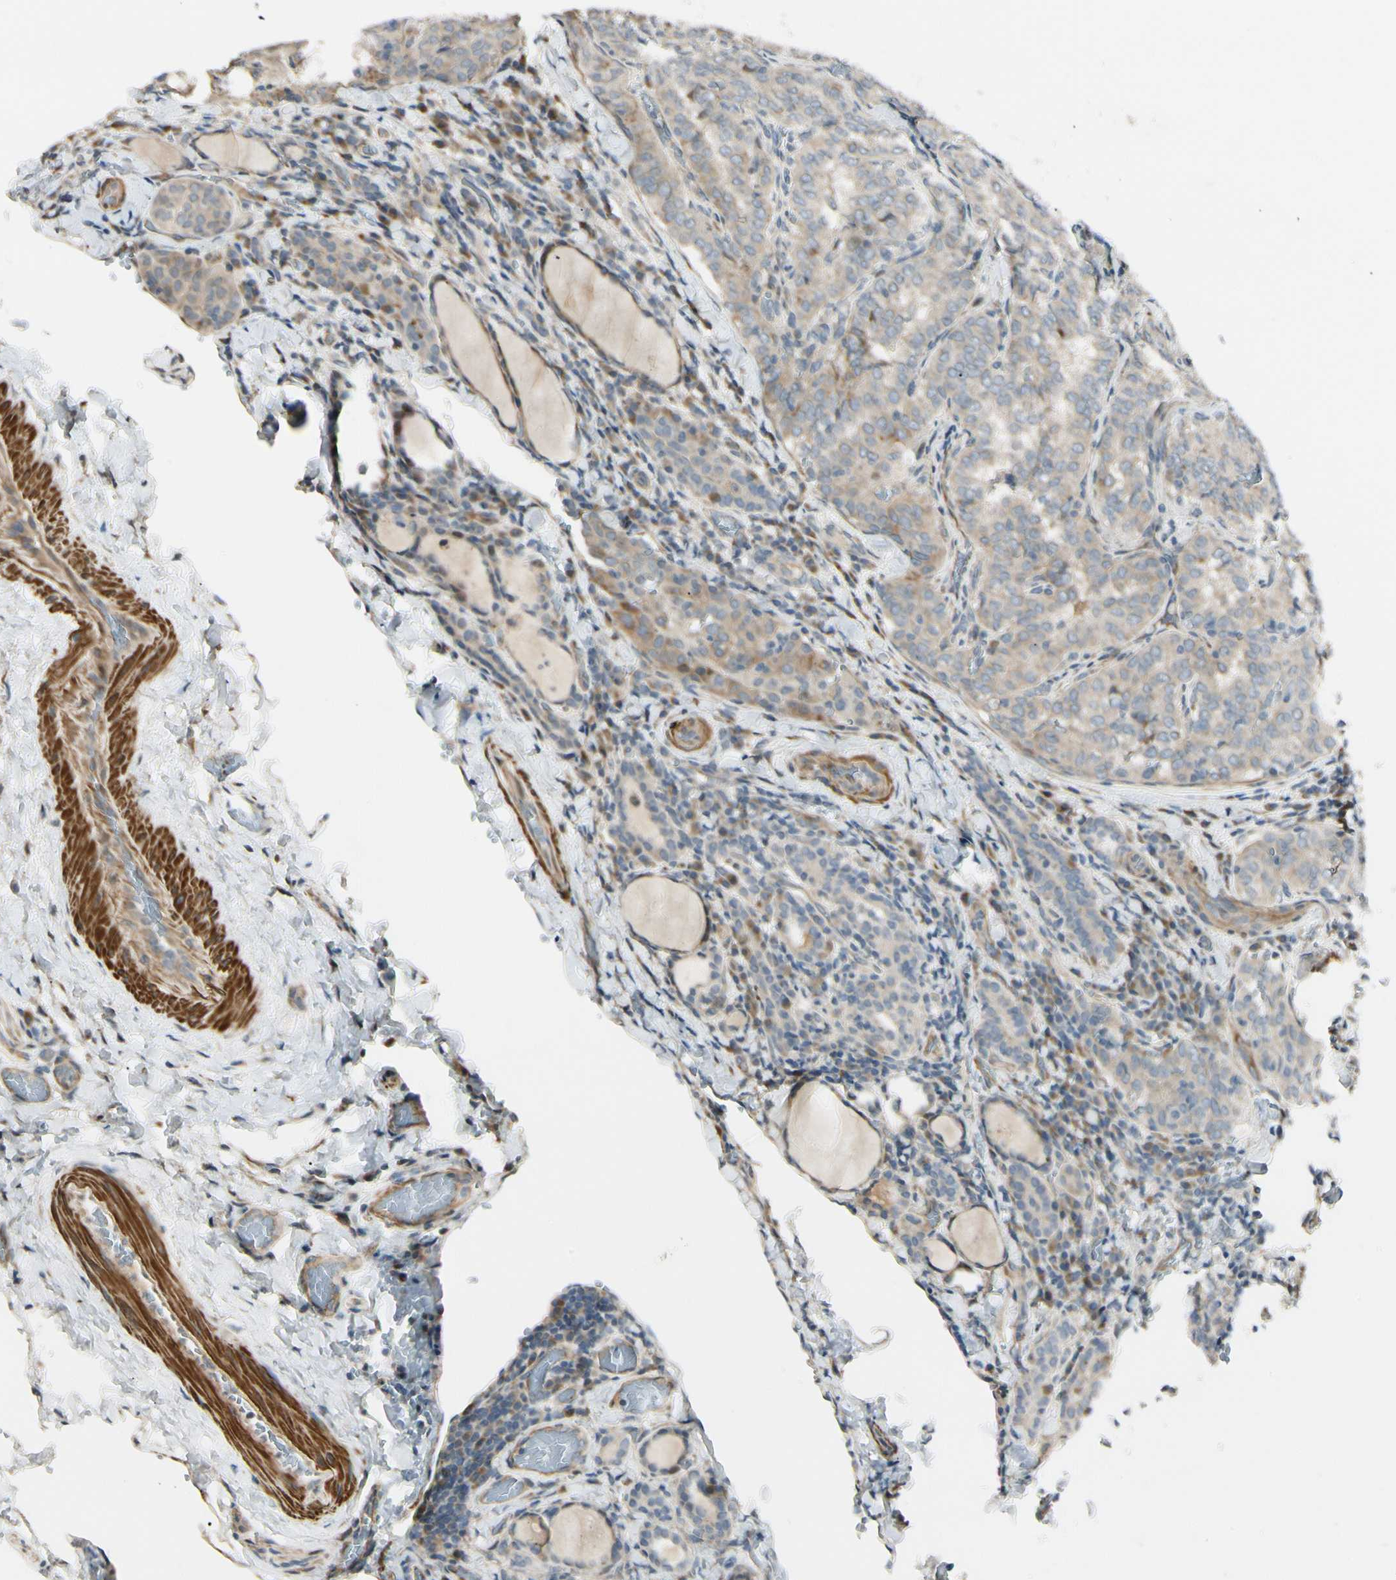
{"staining": {"intensity": "weak", "quantity": ">75%", "location": "cytoplasmic/membranous"}, "tissue": "thyroid cancer", "cell_type": "Tumor cells", "image_type": "cancer", "snomed": [{"axis": "morphology", "description": "Normal tissue, NOS"}, {"axis": "morphology", "description": "Papillary adenocarcinoma, NOS"}, {"axis": "topography", "description": "Thyroid gland"}], "caption": "Immunohistochemical staining of thyroid cancer demonstrates weak cytoplasmic/membranous protein staining in approximately >75% of tumor cells.", "gene": "P4HA3", "patient": {"sex": "female", "age": 30}}